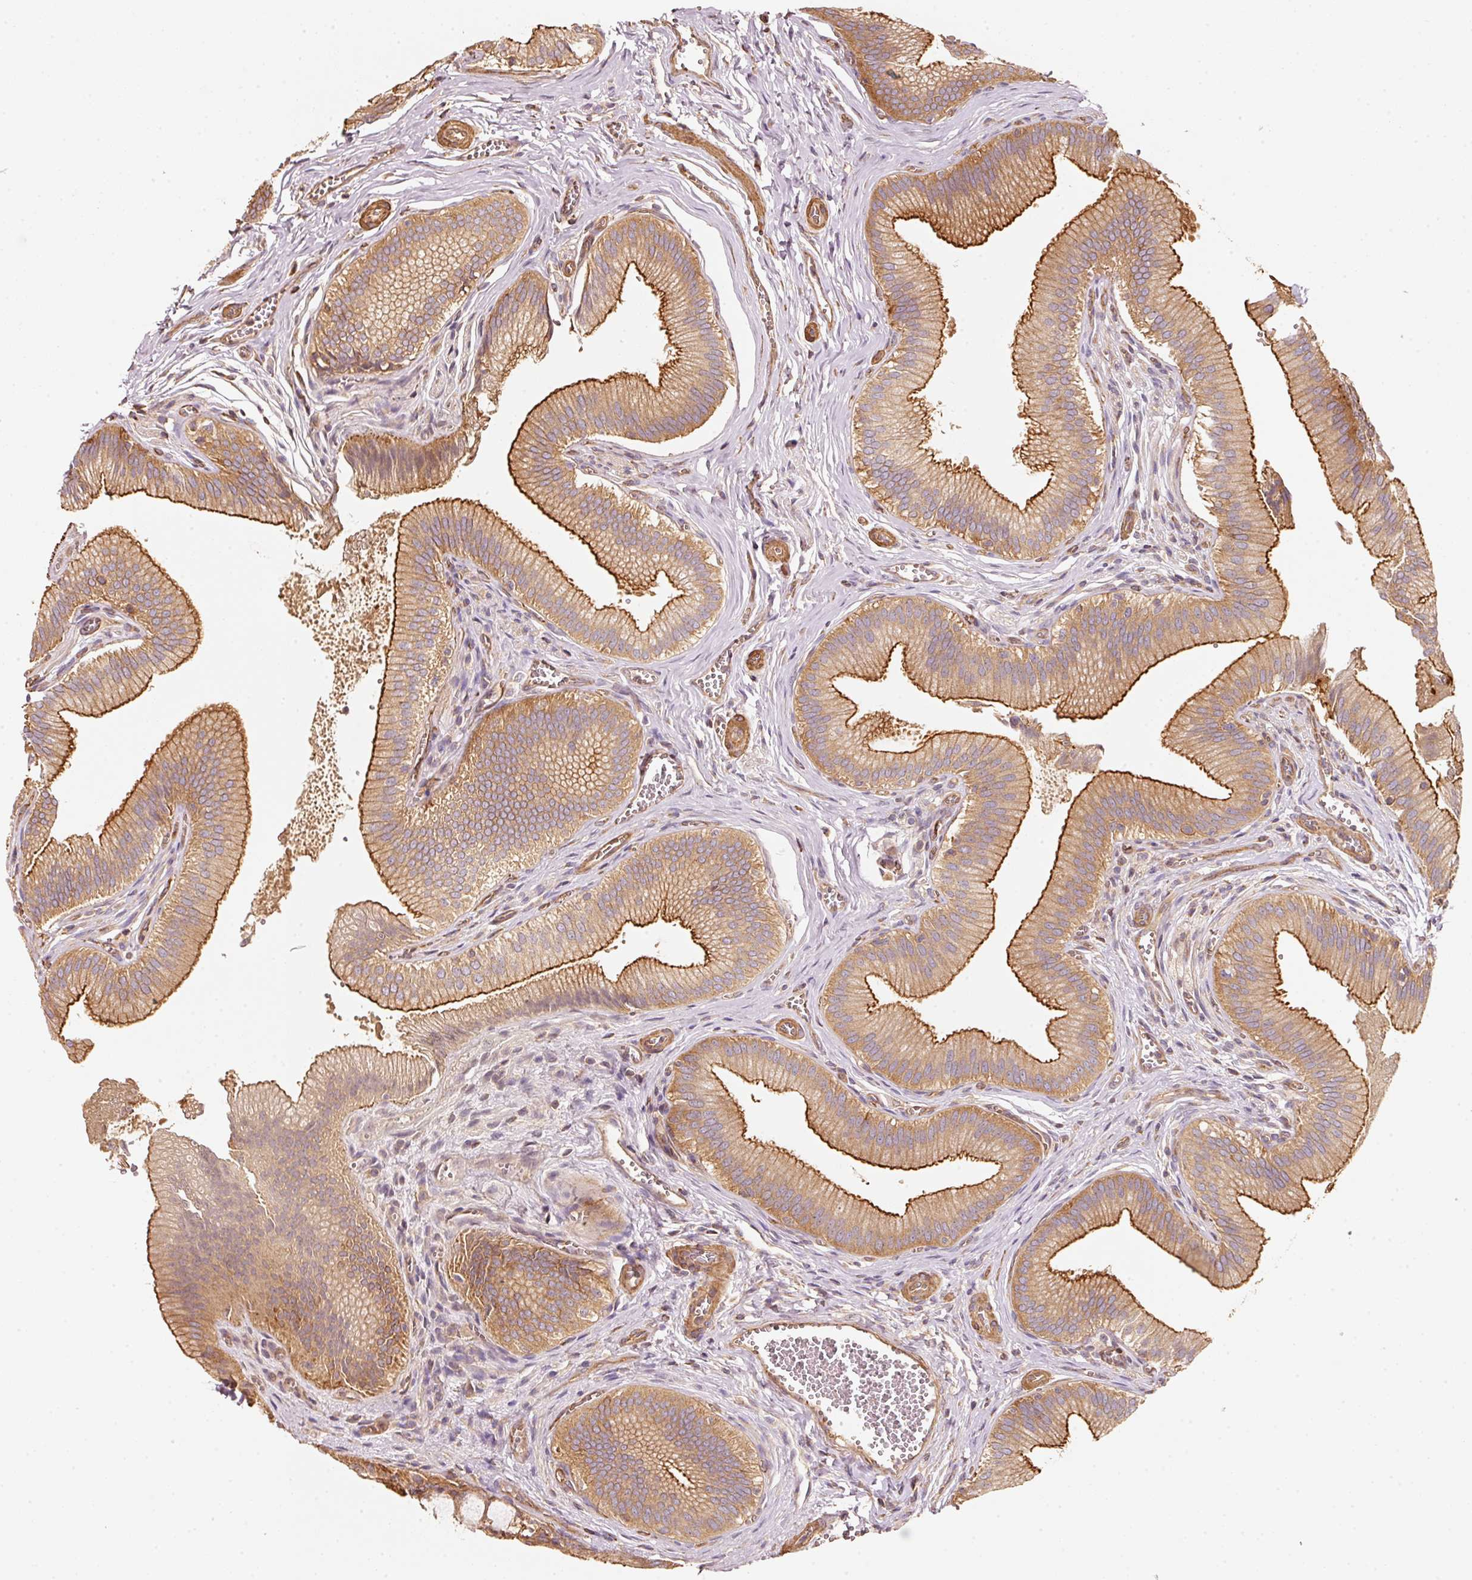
{"staining": {"intensity": "strong", "quantity": ">75%", "location": "cytoplasmic/membranous"}, "tissue": "gallbladder", "cell_type": "Glandular cells", "image_type": "normal", "snomed": [{"axis": "morphology", "description": "Normal tissue, NOS"}, {"axis": "topography", "description": "Gallbladder"}], "caption": "Glandular cells reveal strong cytoplasmic/membranous staining in about >75% of cells in normal gallbladder.", "gene": "CEP95", "patient": {"sex": "male", "age": 17}}